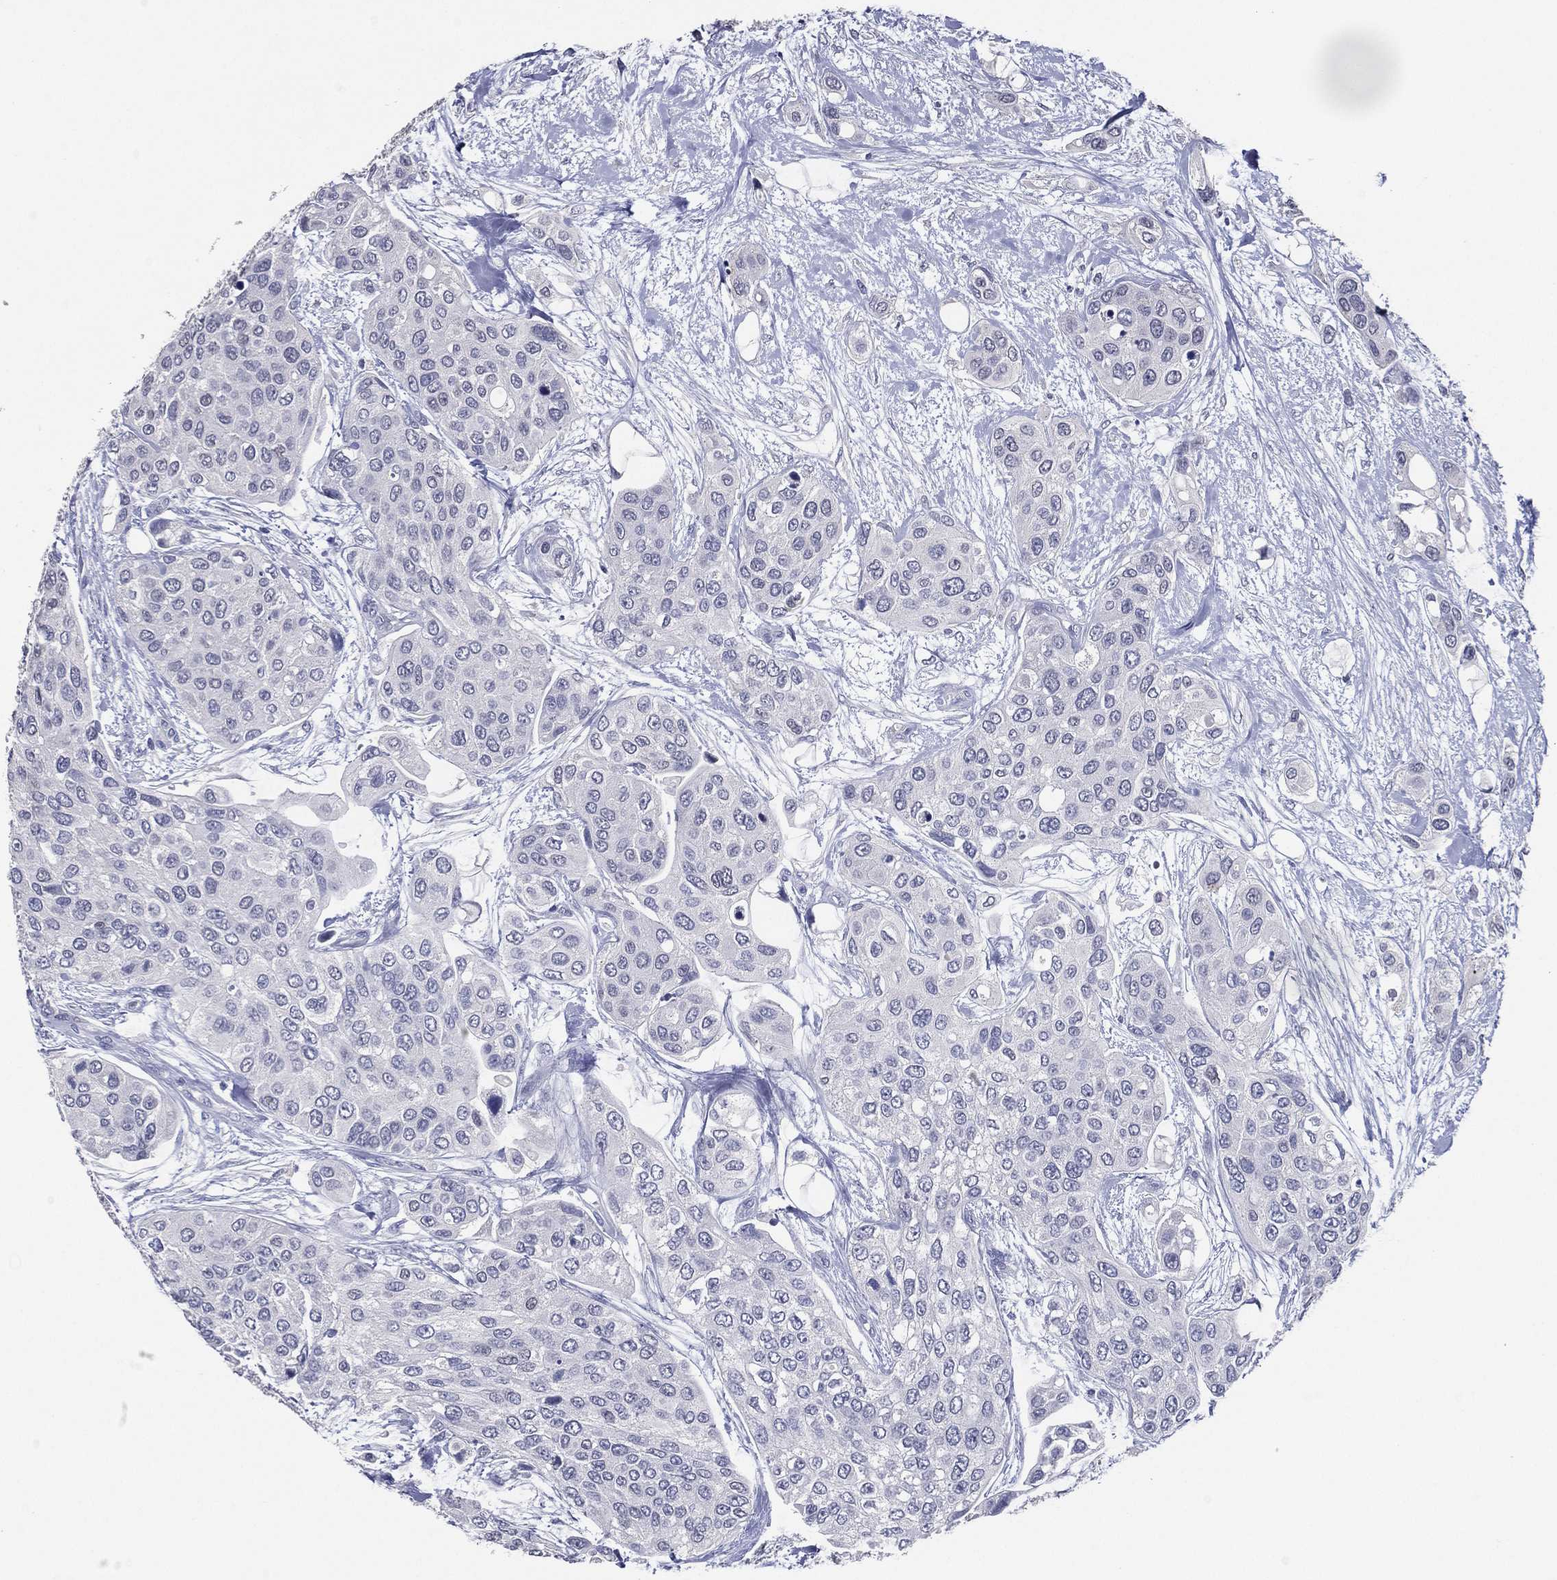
{"staining": {"intensity": "moderate", "quantity": "<25%", "location": "nuclear"}, "tissue": "urothelial cancer", "cell_type": "Tumor cells", "image_type": "cancer", "snomed": [{"axis": "morphology", "description": "Urothelial carcinoma, High grade"}, {"axis": "topography", "description": "Urinary bladder"}], "caption": "IHC (DAB) staining of human urothelial cancer reveals moderate nuclear protein positivity in approximately <25% of tumor cells. The protein is stained brown, and the nuclei are stained in blue (DAB (3,3'-diaminobenzidine) IHC with brightfield microscopy, high magnification).", "gene": "TFAP2A", "patient": {"sex": "male", "age": 77}}